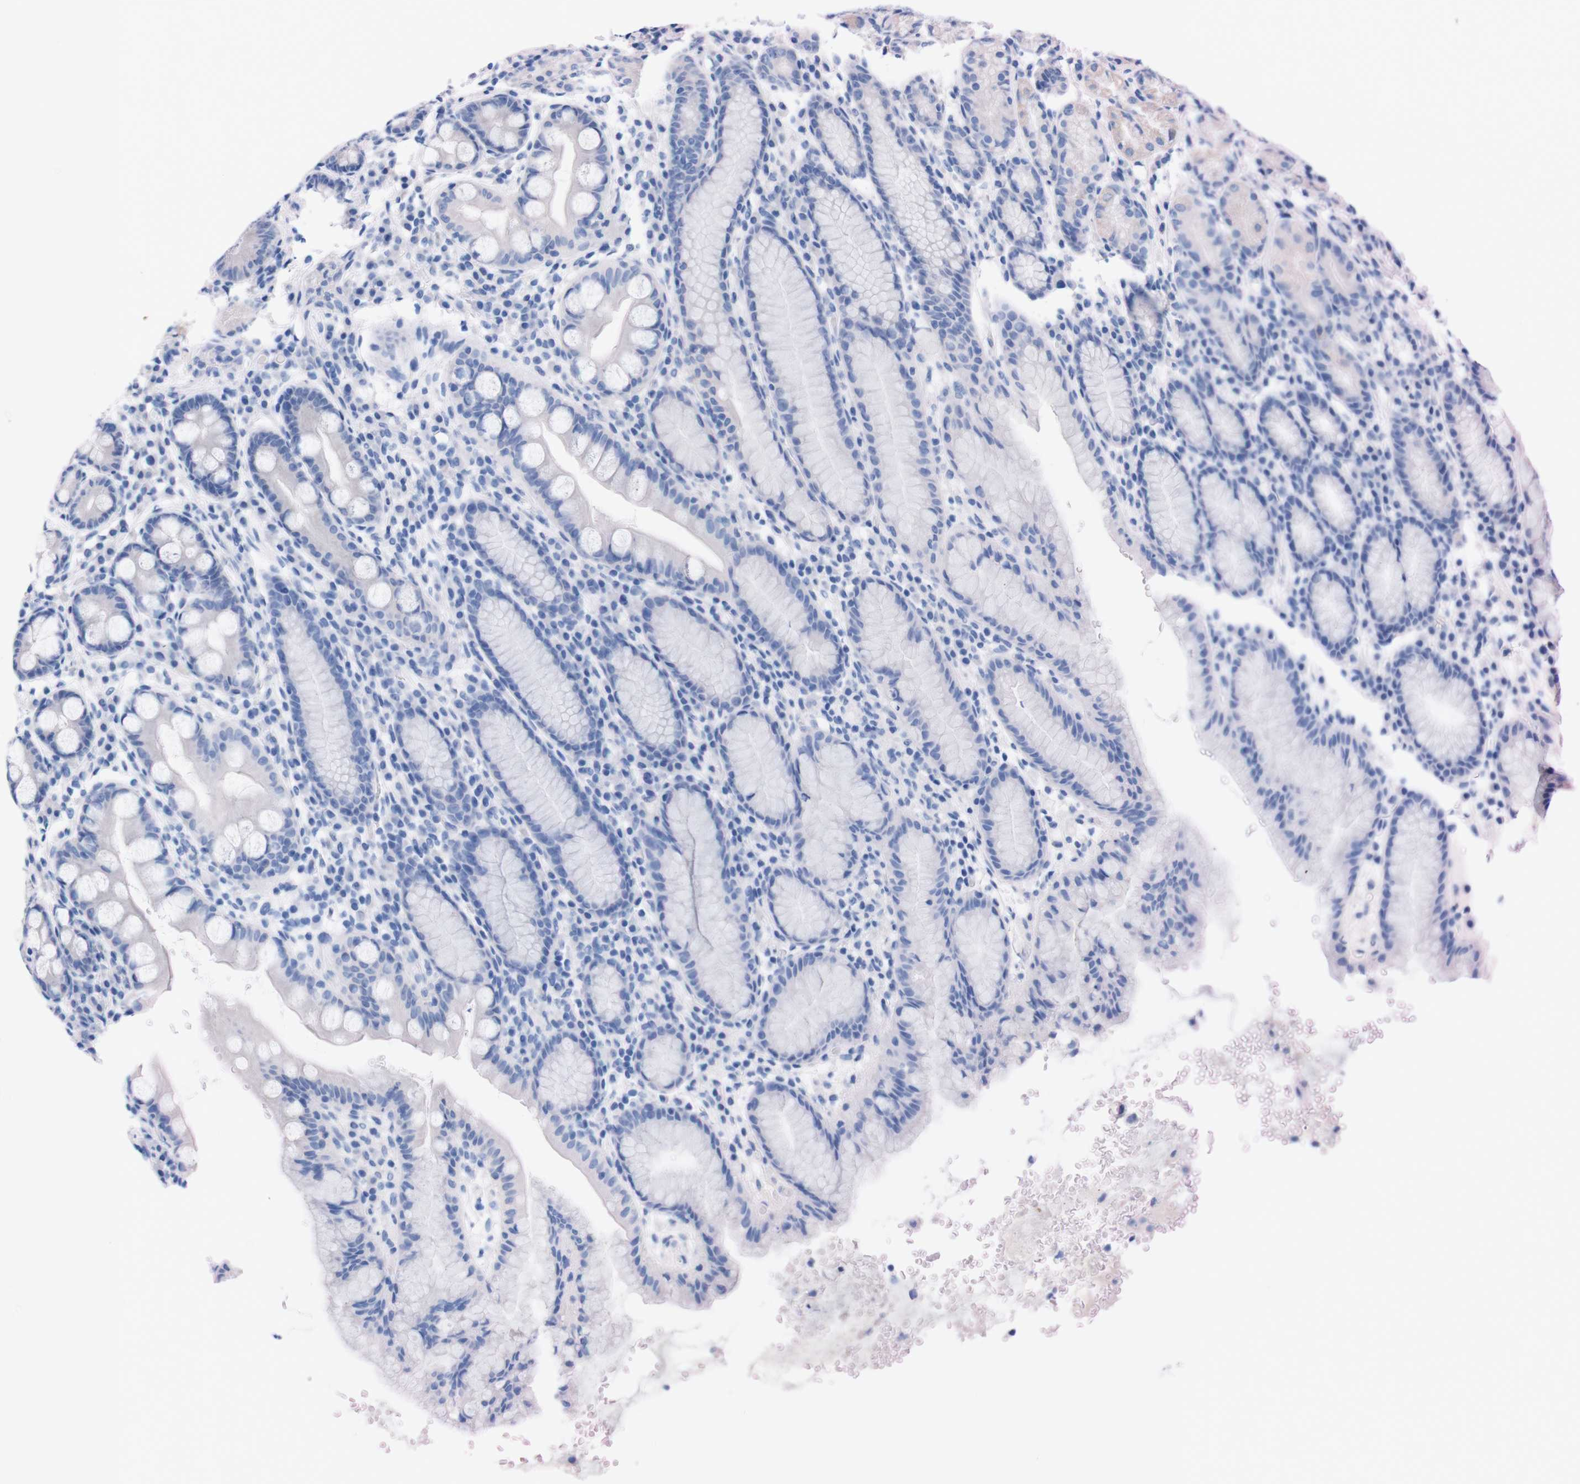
{"staining": {"intensity": "negative", "quantity": "none", "location": "none"}, "tissue": "stomach", "cell_type": "Glandular cells", "image_type": "normal", "snomed": [{"axis": "morphology", "description": "Normal tissue, NOS"}, {"axis": "topography", "description": "Stomach, lower"}], "caption": "An image of stomach stained for a protein shows no brown staining in glandular cells. (DAB (3,3'-diaminobenzidine) IHC with hematoxylin counter stain).", "gene": "TMEM243", "patient": {"sex": "male", "age": 52}}